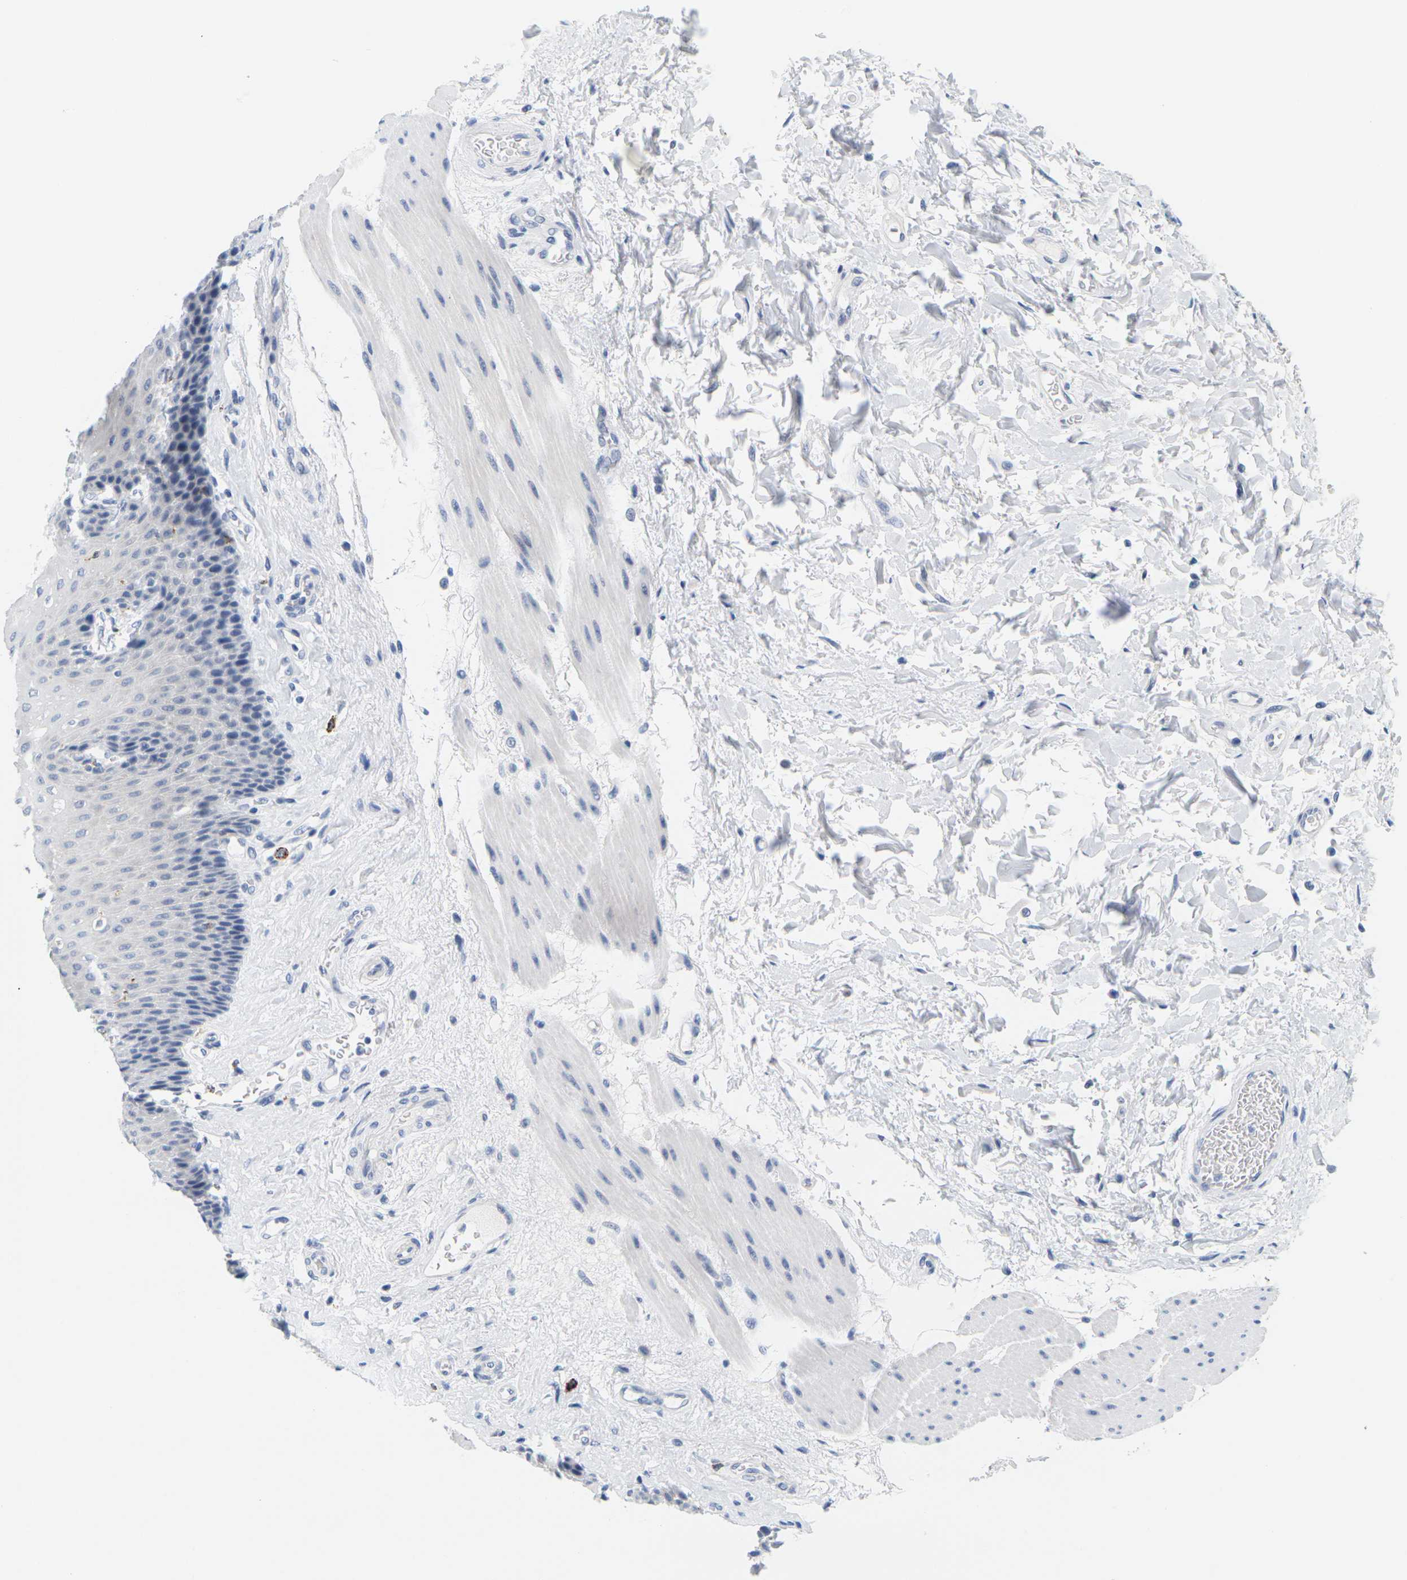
{"staining": {"intensity": "negative", "quantity": "none", "location": "none"}, "tissue": "esophagus", "cell_type": "Squamous epithelial cells", "image_type": "normal", "snomed": [{"axis": "morphology", "description": "Normal tissue, NOS"}, {"axis": "topography", "description": "Esophagus"}], "caption": "The histopathology image demonstrates no staining of squamous epithelial cells in unremarkable esophagus.", "gene": "HLA", "patient": {"sex": "female", "age": 72}}